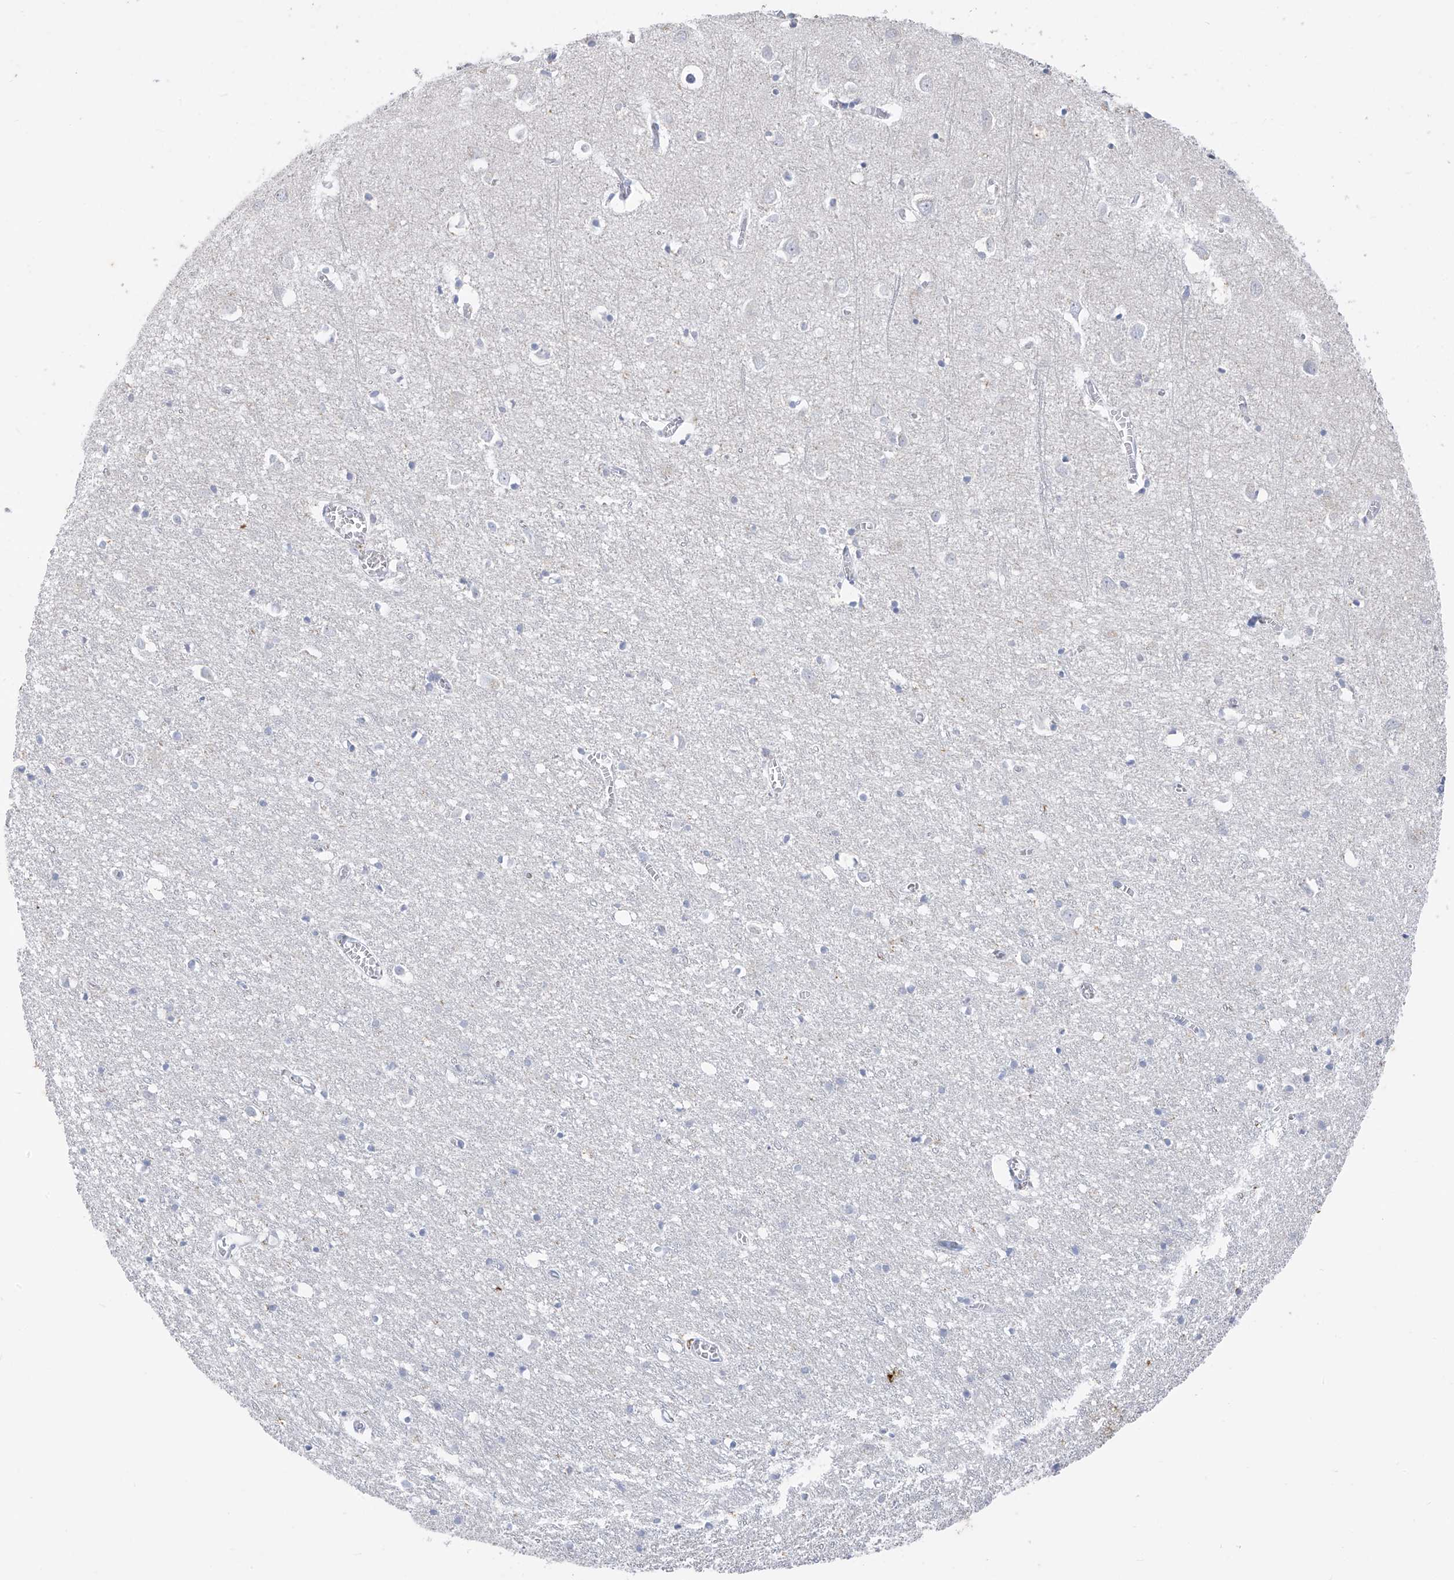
{"staining": {"intensity": "negative", "quantity": "none", "location": "none"}, "tissue": "cerebral cortex", "cell_type": "Endothelial cells", "image_type": "normal", "snomed": [{"axis": "morphology", "description": "Normal tissue, NOS"}, {"axis": "topography", "description": "Cerebral cortex"}], "caption": "Cerebral cortex stained for a protein using IHC demonstrates no expression endothelial cells.", "gene": "CX3CR1", "patient": {"sex": "female", "age": 64}}